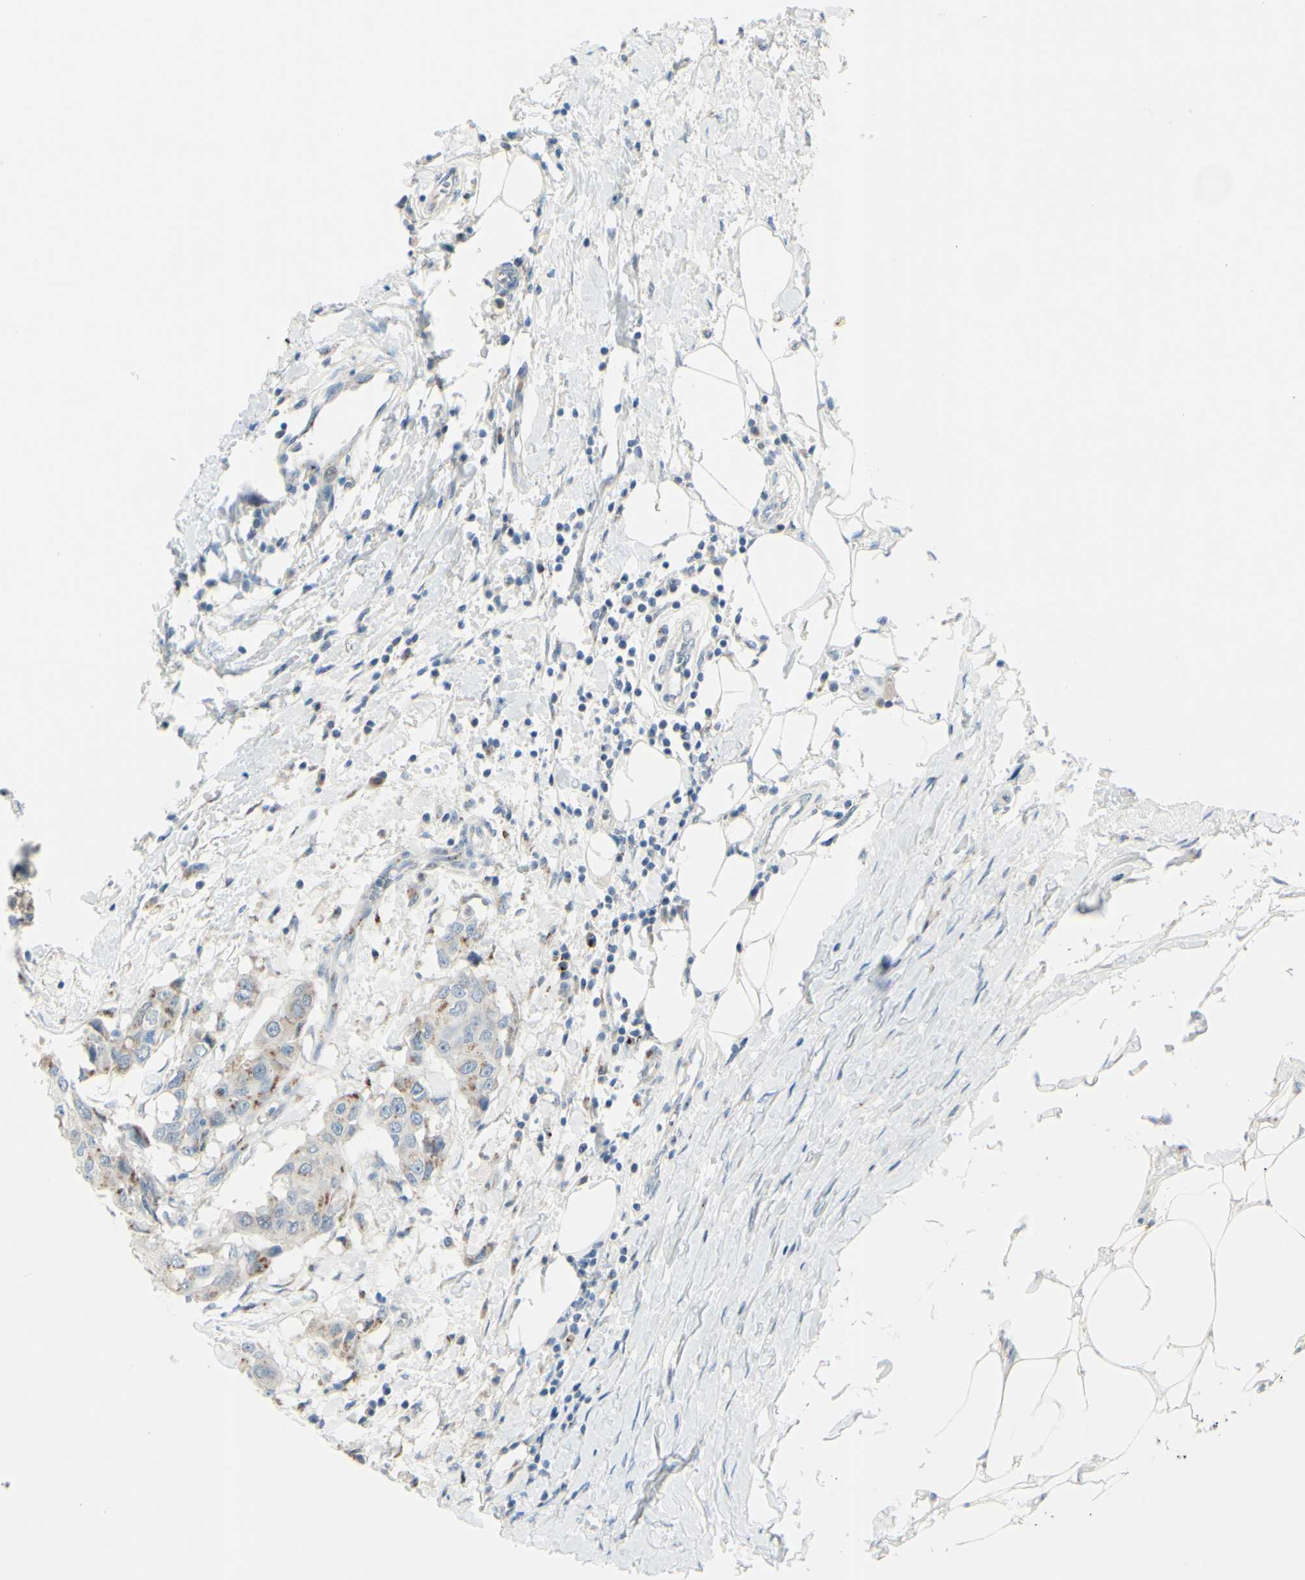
{"staining": {"intensity": "weak", "quantity": "<25%", "location": "cytoplasmic/membranous"}, "tissue": "breast cancer", "cell_type": "Tumor cells", "image_type": "cancer", "snomed": [{"axis": "morphology", "description": "Duct carcinoma"}, {"axis": "topography", "description": "Breast"}], "caption": "Invasive ductal carcinoma (breast) was stained to show a protein in brown. There is no significant positivity in tumor cells.", "gene": "B4GALT1", "patient": {"sex": "female", "age": 27}}